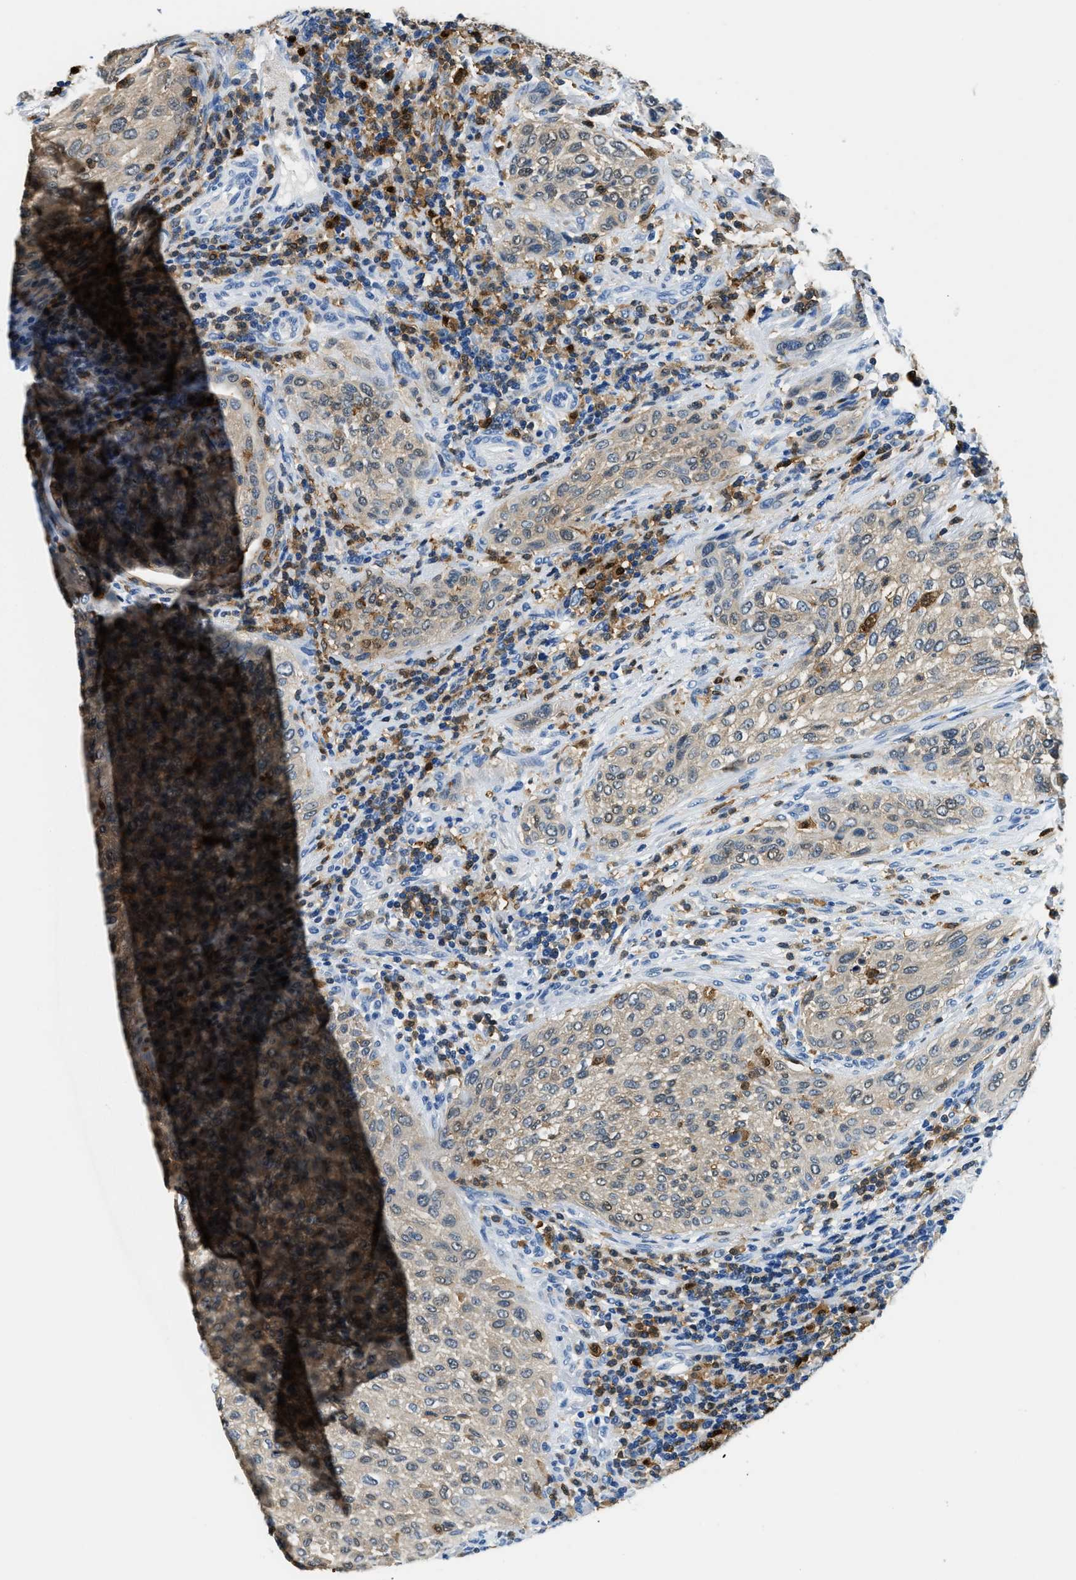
{"staining": {"intensity": "weak", "quantity": ">75%", "location": "cytoplasmic/membranous"}, "tissue": "urothelial cancer", "cell_type": "Tumor cells", "image_type": "cancer", "snomed": [{"axis": "morphology", "description": "Urothelial carcinoma, Low grade"}, {"axis": "morphology", "description": "Urothelial carcinoma, High grade"}, {"axis": "topography", "description": "Urinary bladder"}], "caption": "About >75% of tumor cells in human urothelial cancer exhibit weak cytoplasmic/membranous protein staining as visualized by brown immunohistochemical staining.", "gene": "CAPG", "patient": {"sex": "male", "age": 35}}